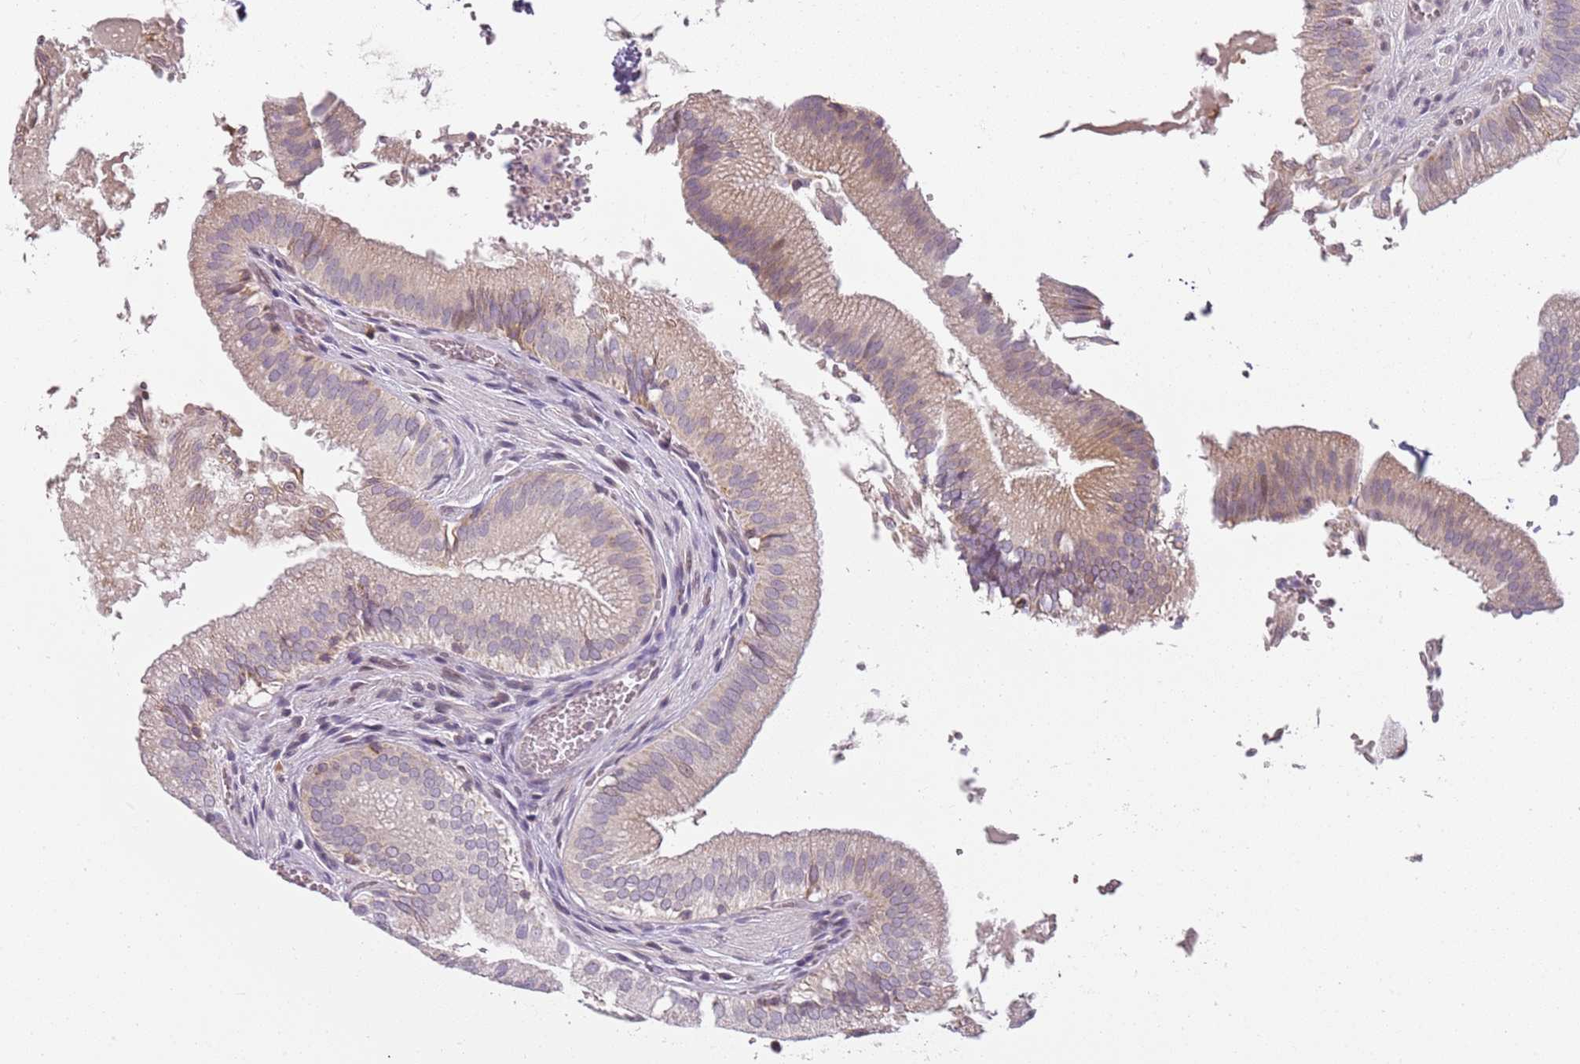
{"staining": {"intensity": "moderate", "quantity": "<25%", "location": "cytoplasmic/membranous"}, "tissue": "gallbladder", "cell_type": "Glandular cells", "image_type": "normal", "snomed": [{"axis": "morphology", "description": "Normal tissue, NOS"}, {"axis": "topography", "description": "Gallbladder"}, {"axis": "topography", "description": "Peripheral nerve tissue"}], "caption": "Protein staining exhibits moderate cytoplasmic/membranous positivity in approximately <25% of glandular cells in normal gallbladder. (IHC, brightfield microscopy, high magnification).", "gene": "DEFB116", "patient": {"sex": "male", "age": 17}}